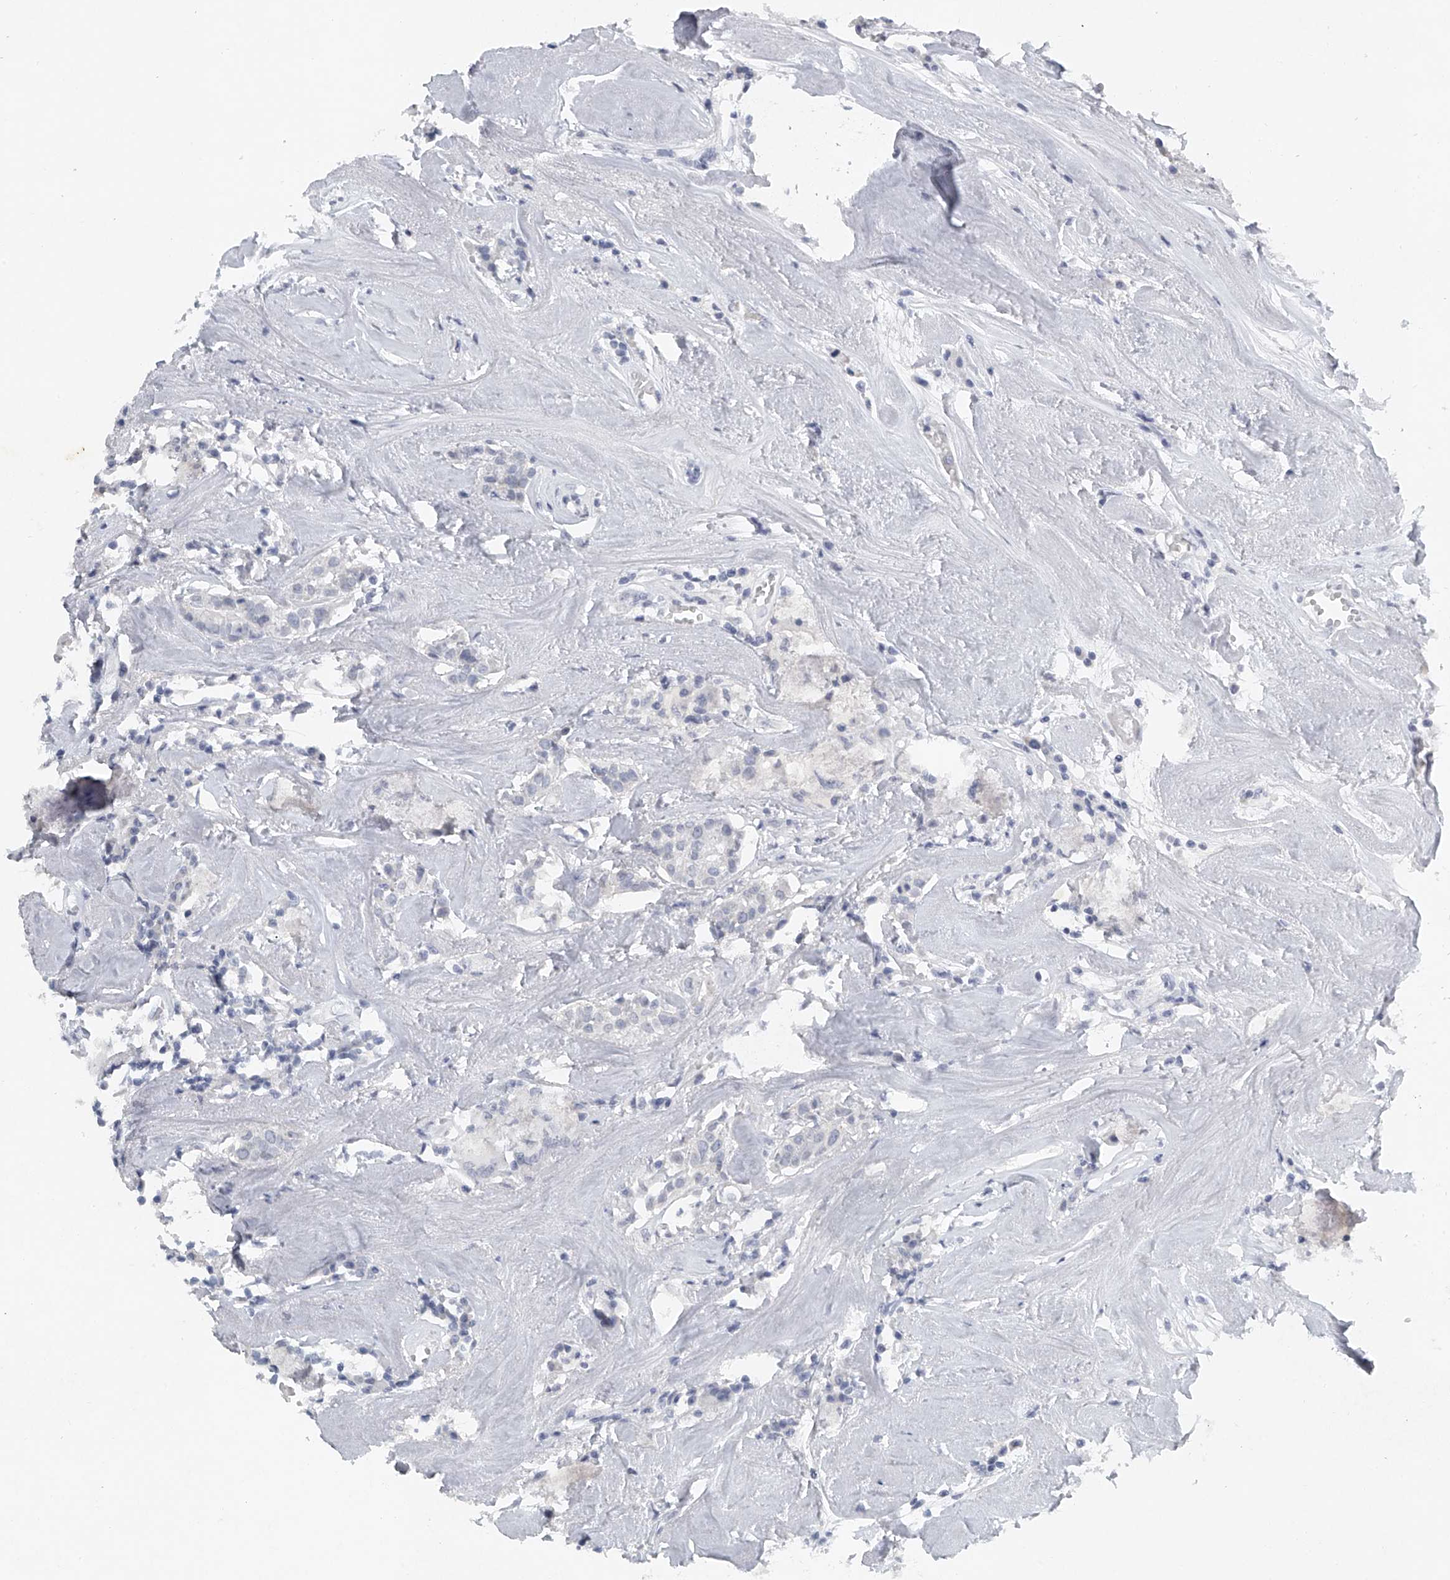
{"staining": {"intensity": "negative", "quantity": "none", "location": "none"}, "tissue": "head and neck cancer", "cell_type": "Tumor cells", "image_type": "cancer", "snomed": [{"axis": "morphology", "description": "Adenocarcinoma, NOS"}, {"axis": "topography", "description": "Salivary gland"}, {"axis": "topography", "description": "Head-Neck"}], "caption": "Image shows no significant protein positivity in tumor cells of head and neck cancer.", "gene": "FAT2", "patient": {"sex": "female", "age": 65}}